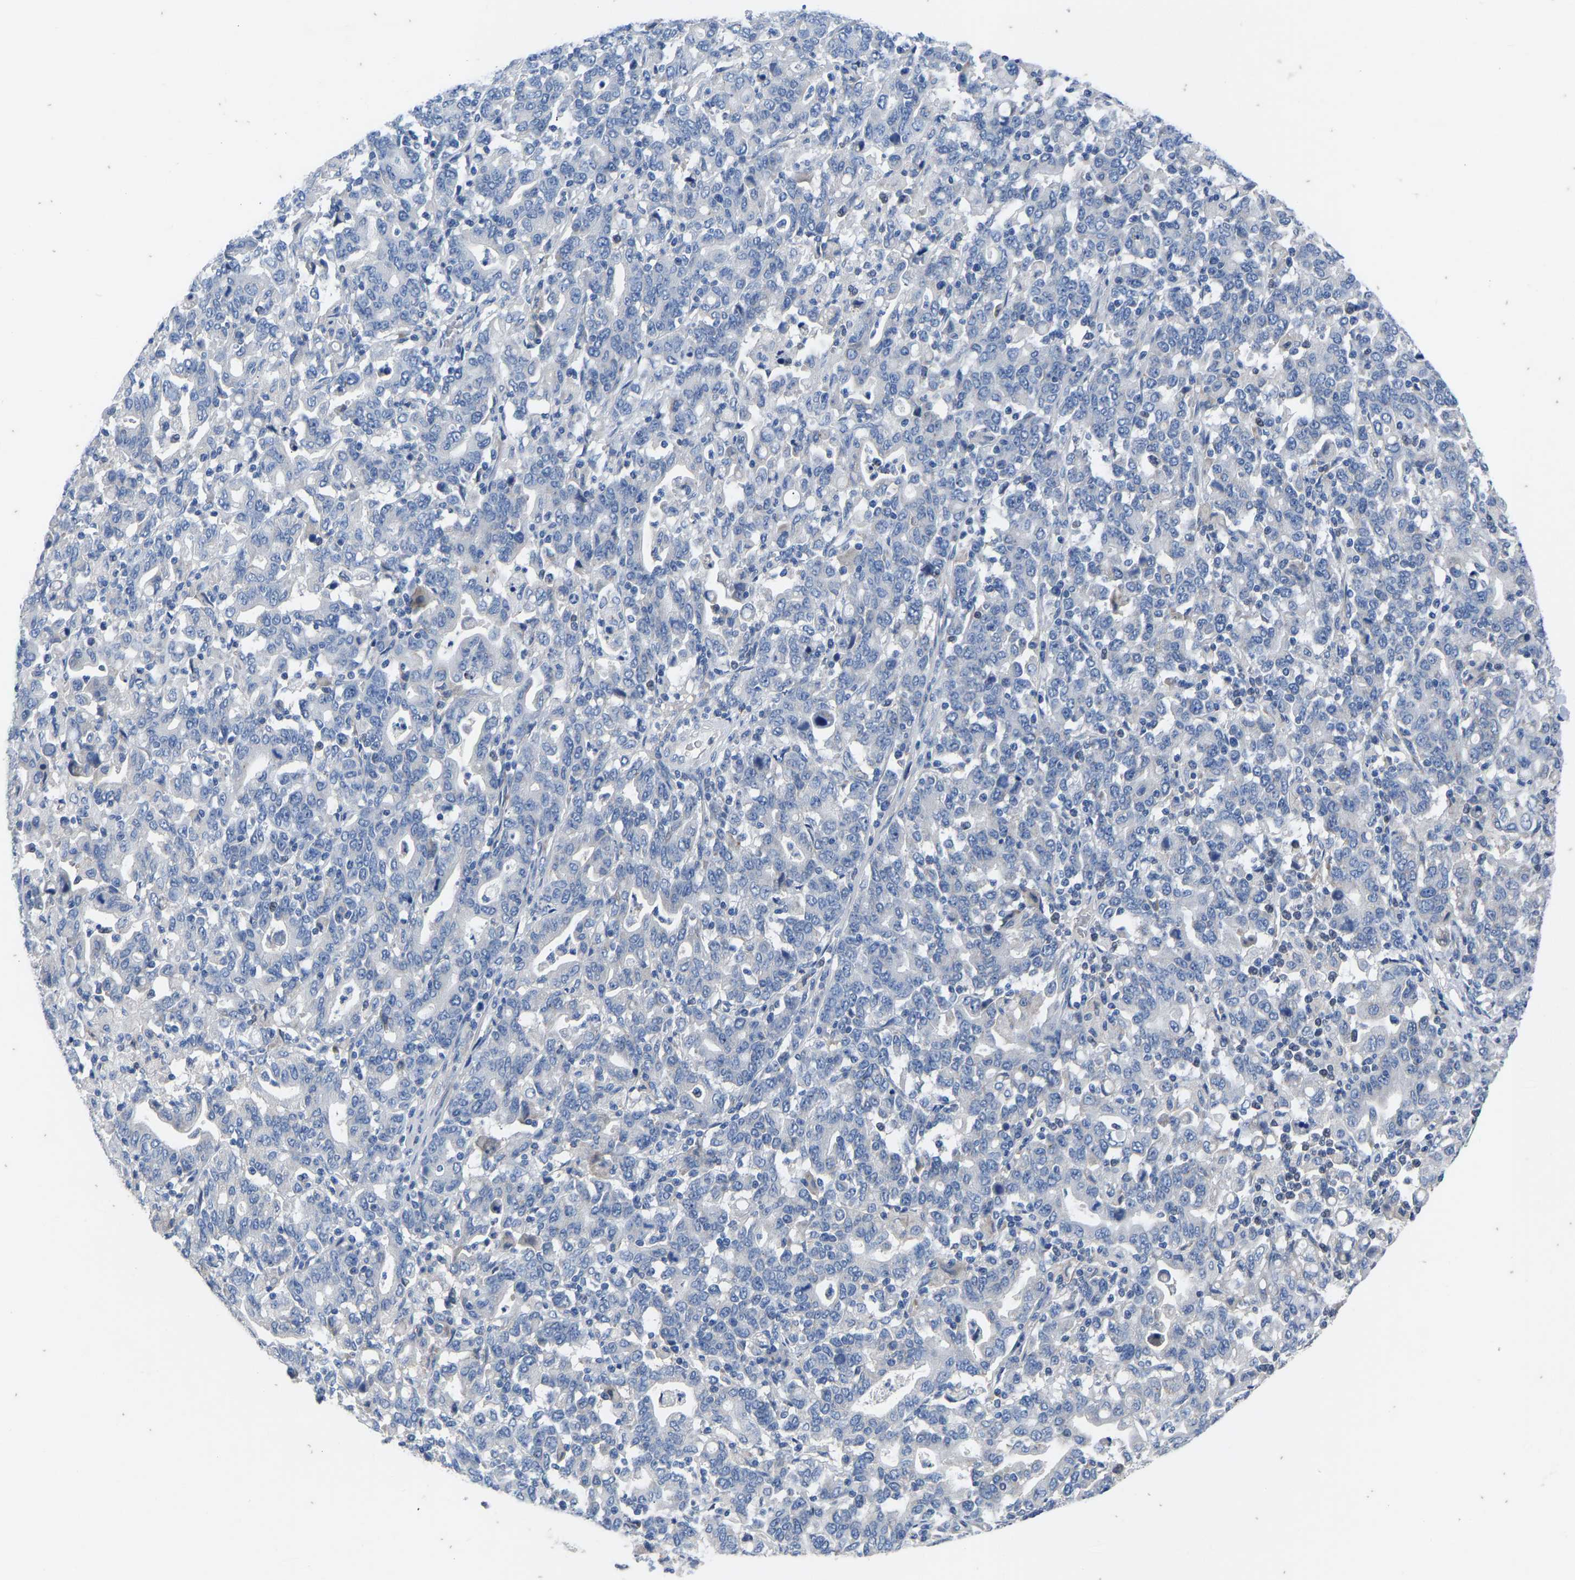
{"staining": {"intensity": "negative", "quantity": "none", "location": "none"}, "tissue": "stomach cancer", "cell_type": "Tumor cells", "image_type": "cancer", "snomed": [{"axis": "morphology", "description": "Adenocarcinoma, NOS"}, {"axis": "topography", "description": "Stomach, upper"}], "caption": "Stomach cancer was stained to show a protein in brown. There is no significant positivity in tumor cells. The staining was performed using DAB (3,3'-diaminobenzidine) to visualize the protein expression in brown, while the nuclei were stained in blue with hematoxylin (Magnification: 20x).", "gene": "OLIG2", "patient": {"sex": "male", "age": 69}}